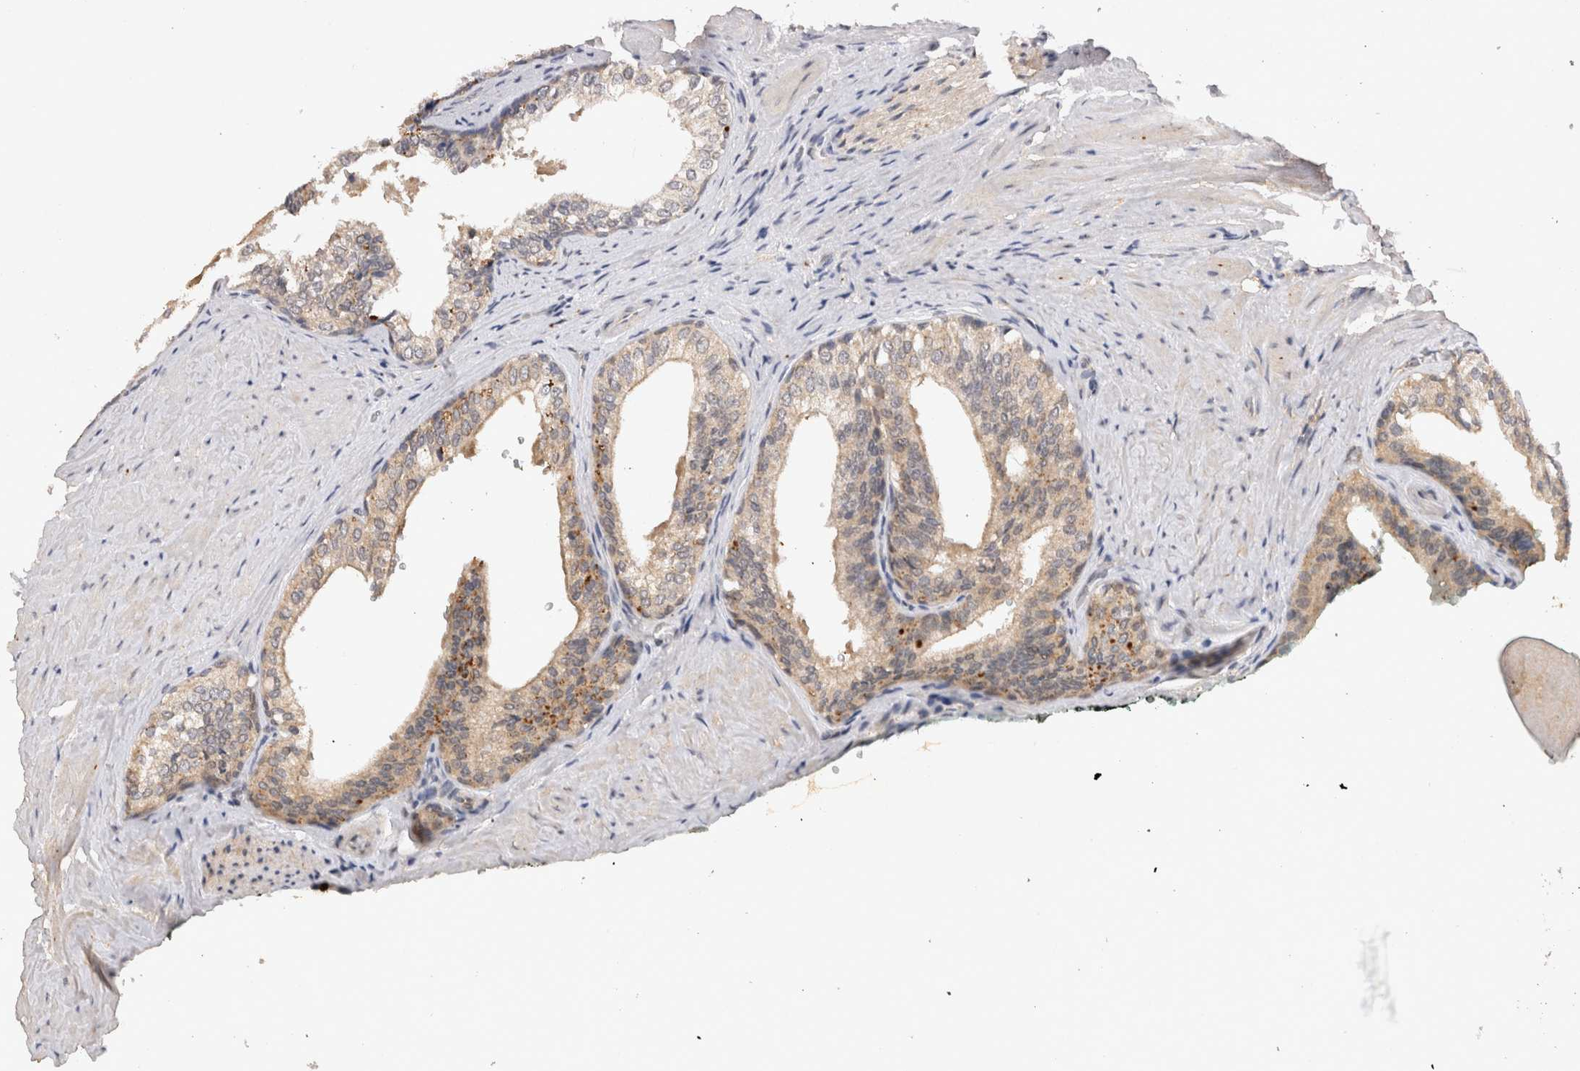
{"staining": {"intensity": "weak", "quantity": "25%-75%", "location": "cytoplasmic/membranous"}, "tissue": "prostate cancer", "cell_type": "Tumor cells", "image_type": "cancer", "snomed": [{"axis": "morphology", "description": "Adenocarcinoma, Low grade"}, {"axis": "topography", "description": "Prostate"}], "caption": "This photomicrograph reveals prostate cancer stained with IHC to label a protein in brown. The cytoplasmic/membranous of tumor cells show weak positivity for the protein. Nuclei are counter-stained blue.", "gene": "RASSF3", "patient": {"sex": "male", "age": 60}}